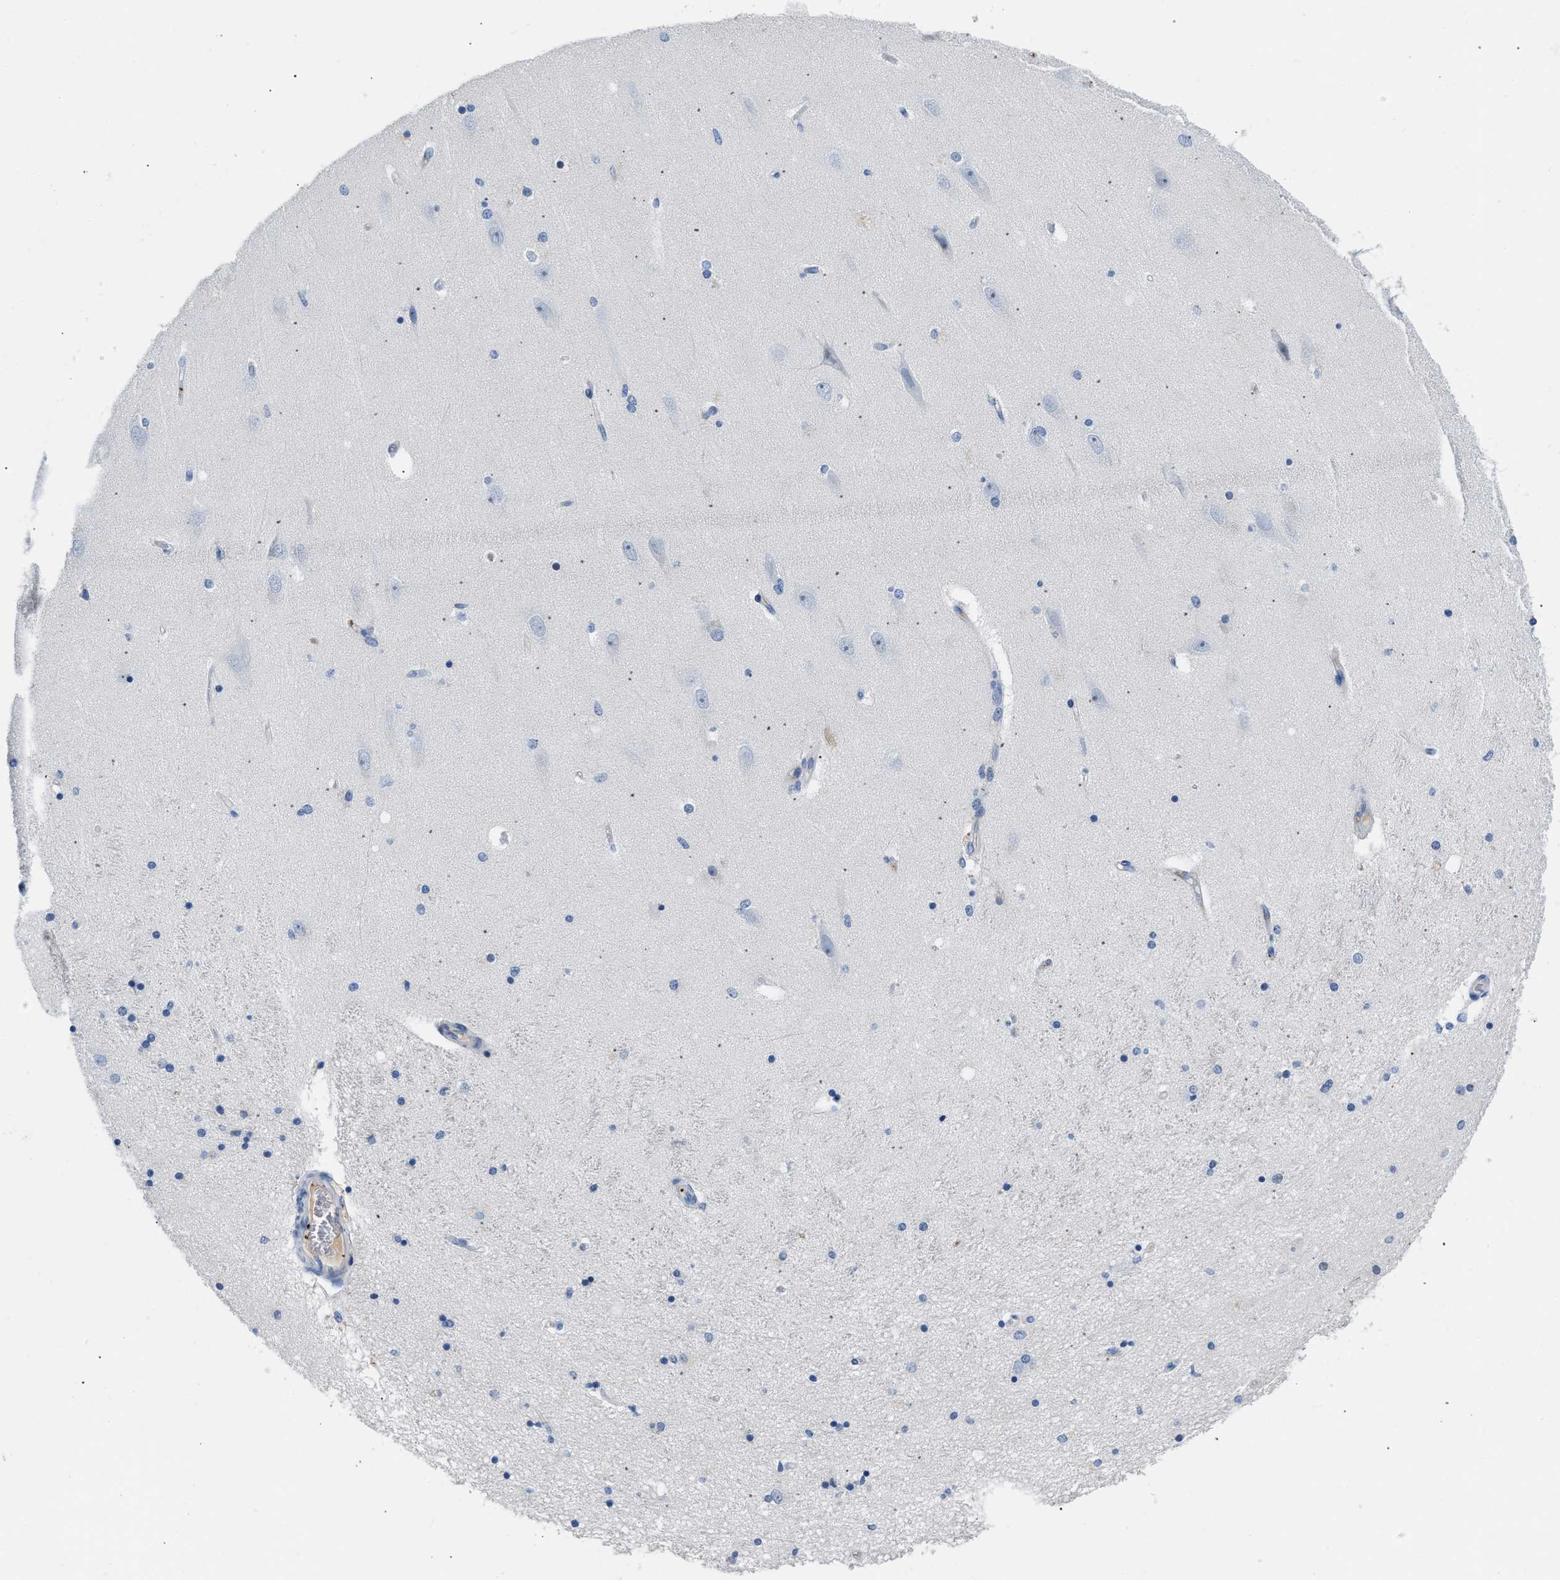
{"staining": {"intensity": "negative", "quantity": "none", "location": "none"}, "tissue": "hippocampus", "cell_type": "Glial cells", "image_type": "normal", "snomed": [{"axis": "morphology", "description": "Normal tissue, NOS"}, {"axis": "topography", "description": "Hippocampus"}], "caption": "Protein analysis of normal hippocampus displays no significant staining in glial cells. The staining was performed using DAB (3,3'-diaminobenzidine) to visualize the protein expression in brown, while the nuclei were stained in blue with hematoxylin (Magnification: 20x).", "gene": "FGF18", "patient": {"sex": "female", "age": 54}}